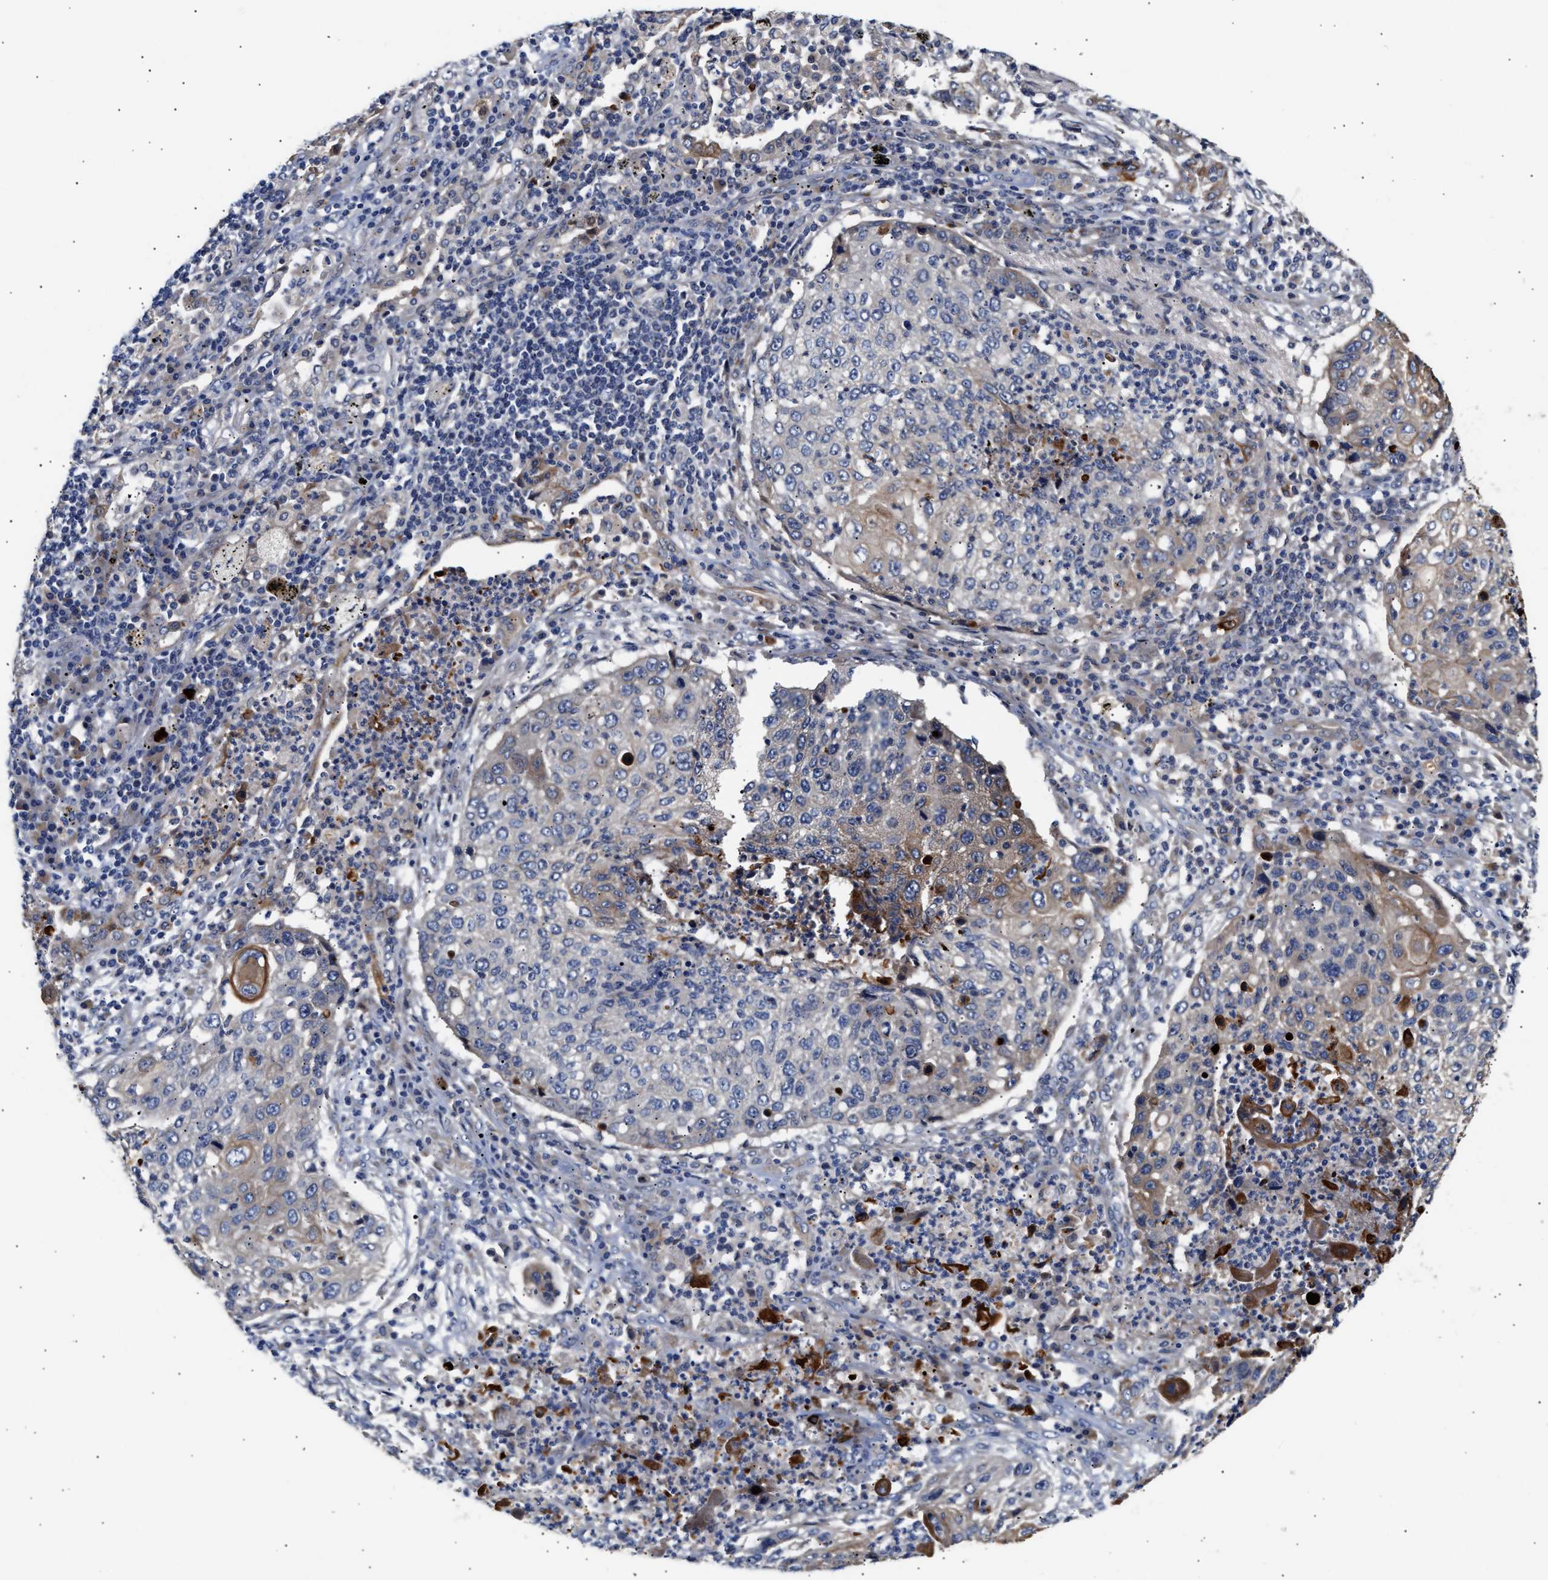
{"staining": {"intensity": "moderate", "quantity": "<25%", "location": "cytoplasmic/membranous"}, "tissue": "lung cancer", "cell_type": "Tumor cells", "image_type": "cancer", "snomed": [{"axis": "morphology", "description": "Squamous cell carcinoma, NOS"}, {"axis": "topography", "description": "Lung"}], "caption": "Immunohistochemical staining of human lung cancer (squamous cell carcinoma) exhibits moderate cytoplasmic/membranous protein positivity in about <25% of tumor cells.", "gene": "CCDC146", "patient": {"sex": "female", "age": 63}}